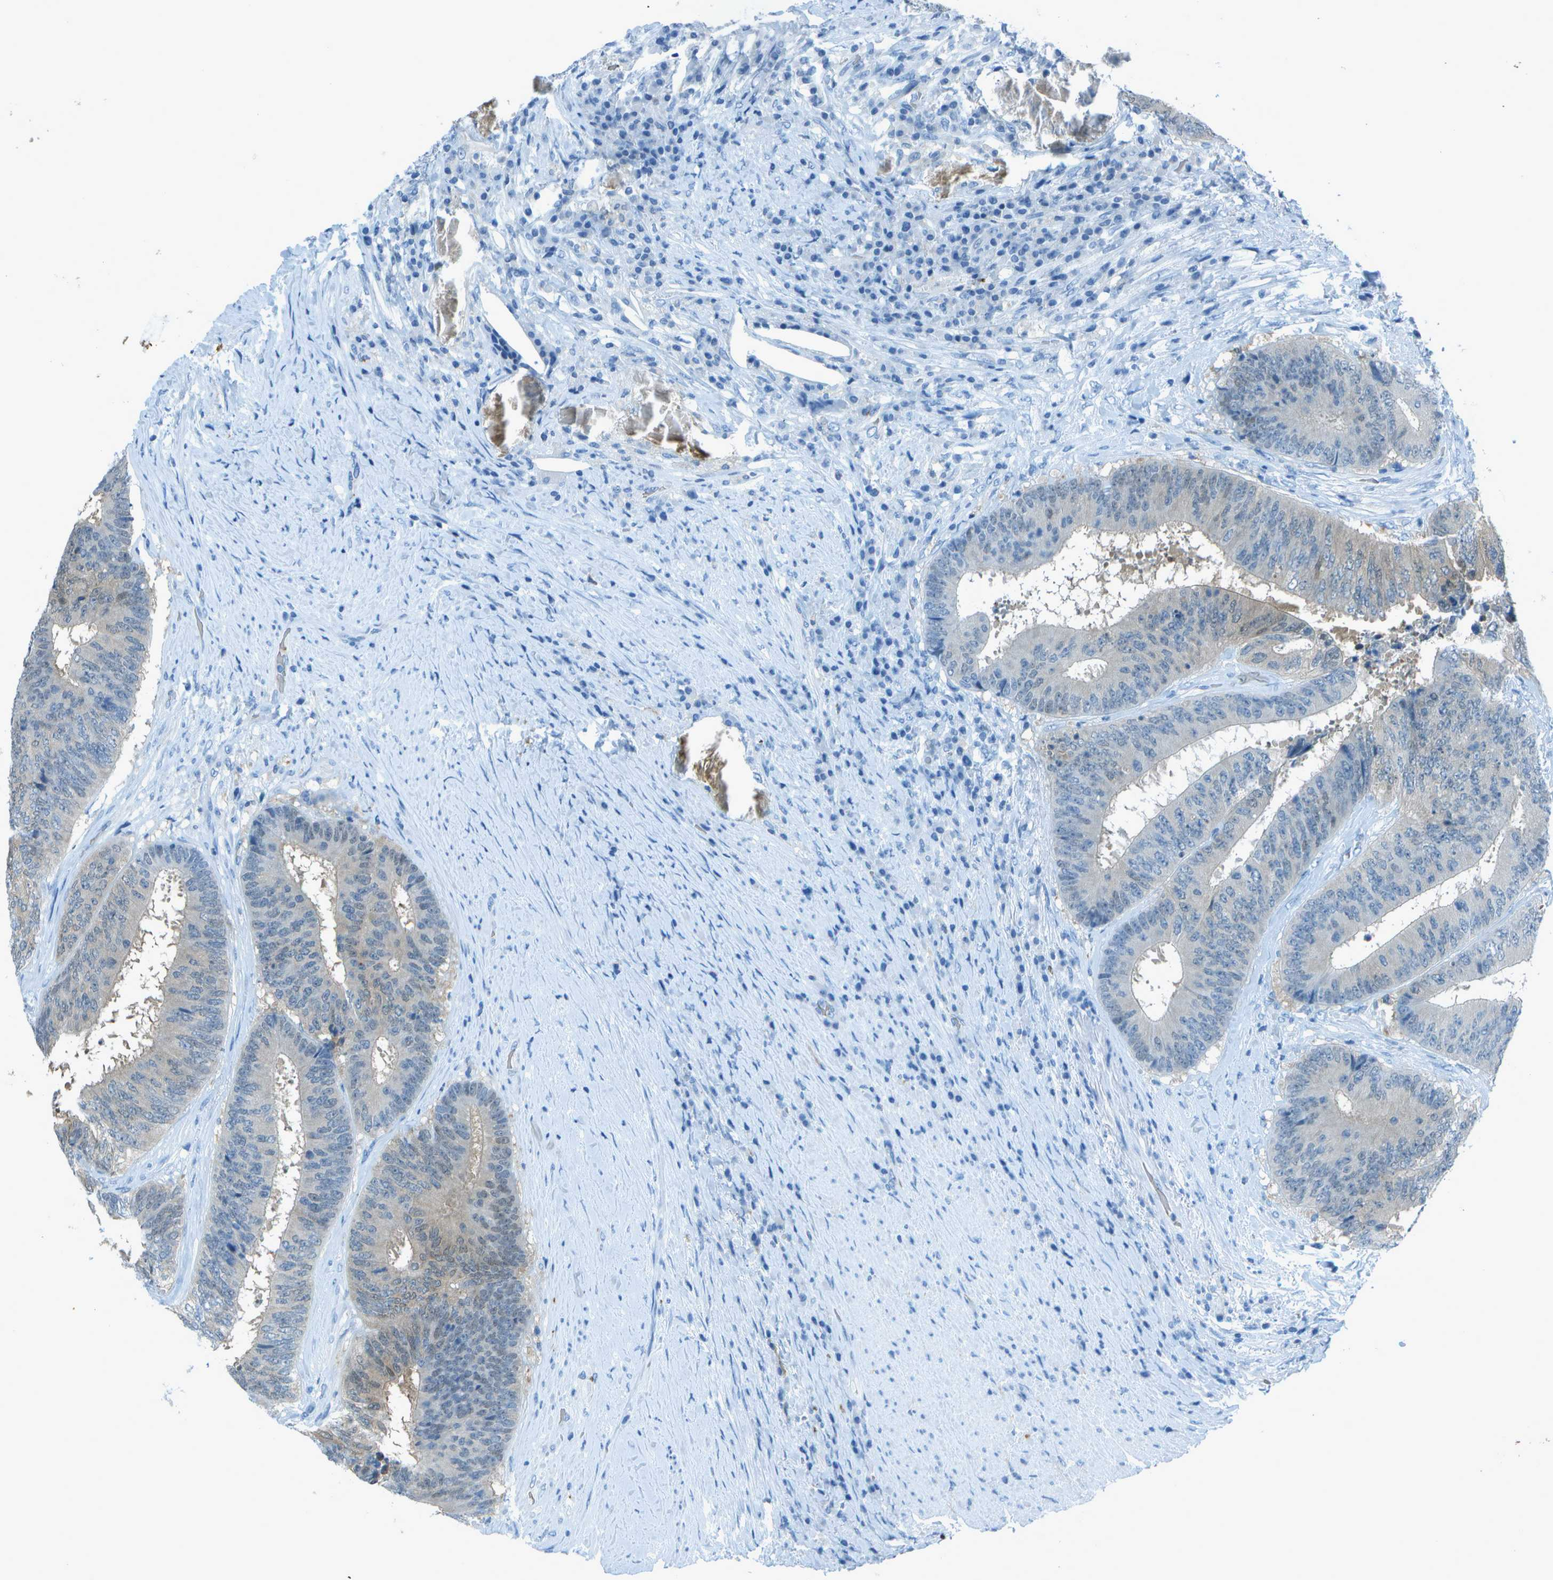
{"staining": {"intensity": "weak", "quantity": "<25%", "location": "cytoplasmic/membranous"}, "tissue": "colorectal cancer", "cell_type": "Tumor cells", "image_type": "cancer", "snomed": [{"axis": "morphology", "description": "Adenocarcinoma, NOS"}, {"axis": "topography", "description": "Rectum"}], "caption": "IHC histopathology image of colorectal cancer stained for a protein (brown), which reveals no staining in tumor cells.", "gene": "ASL", "patient": {"sex": "male", "age": 72}}